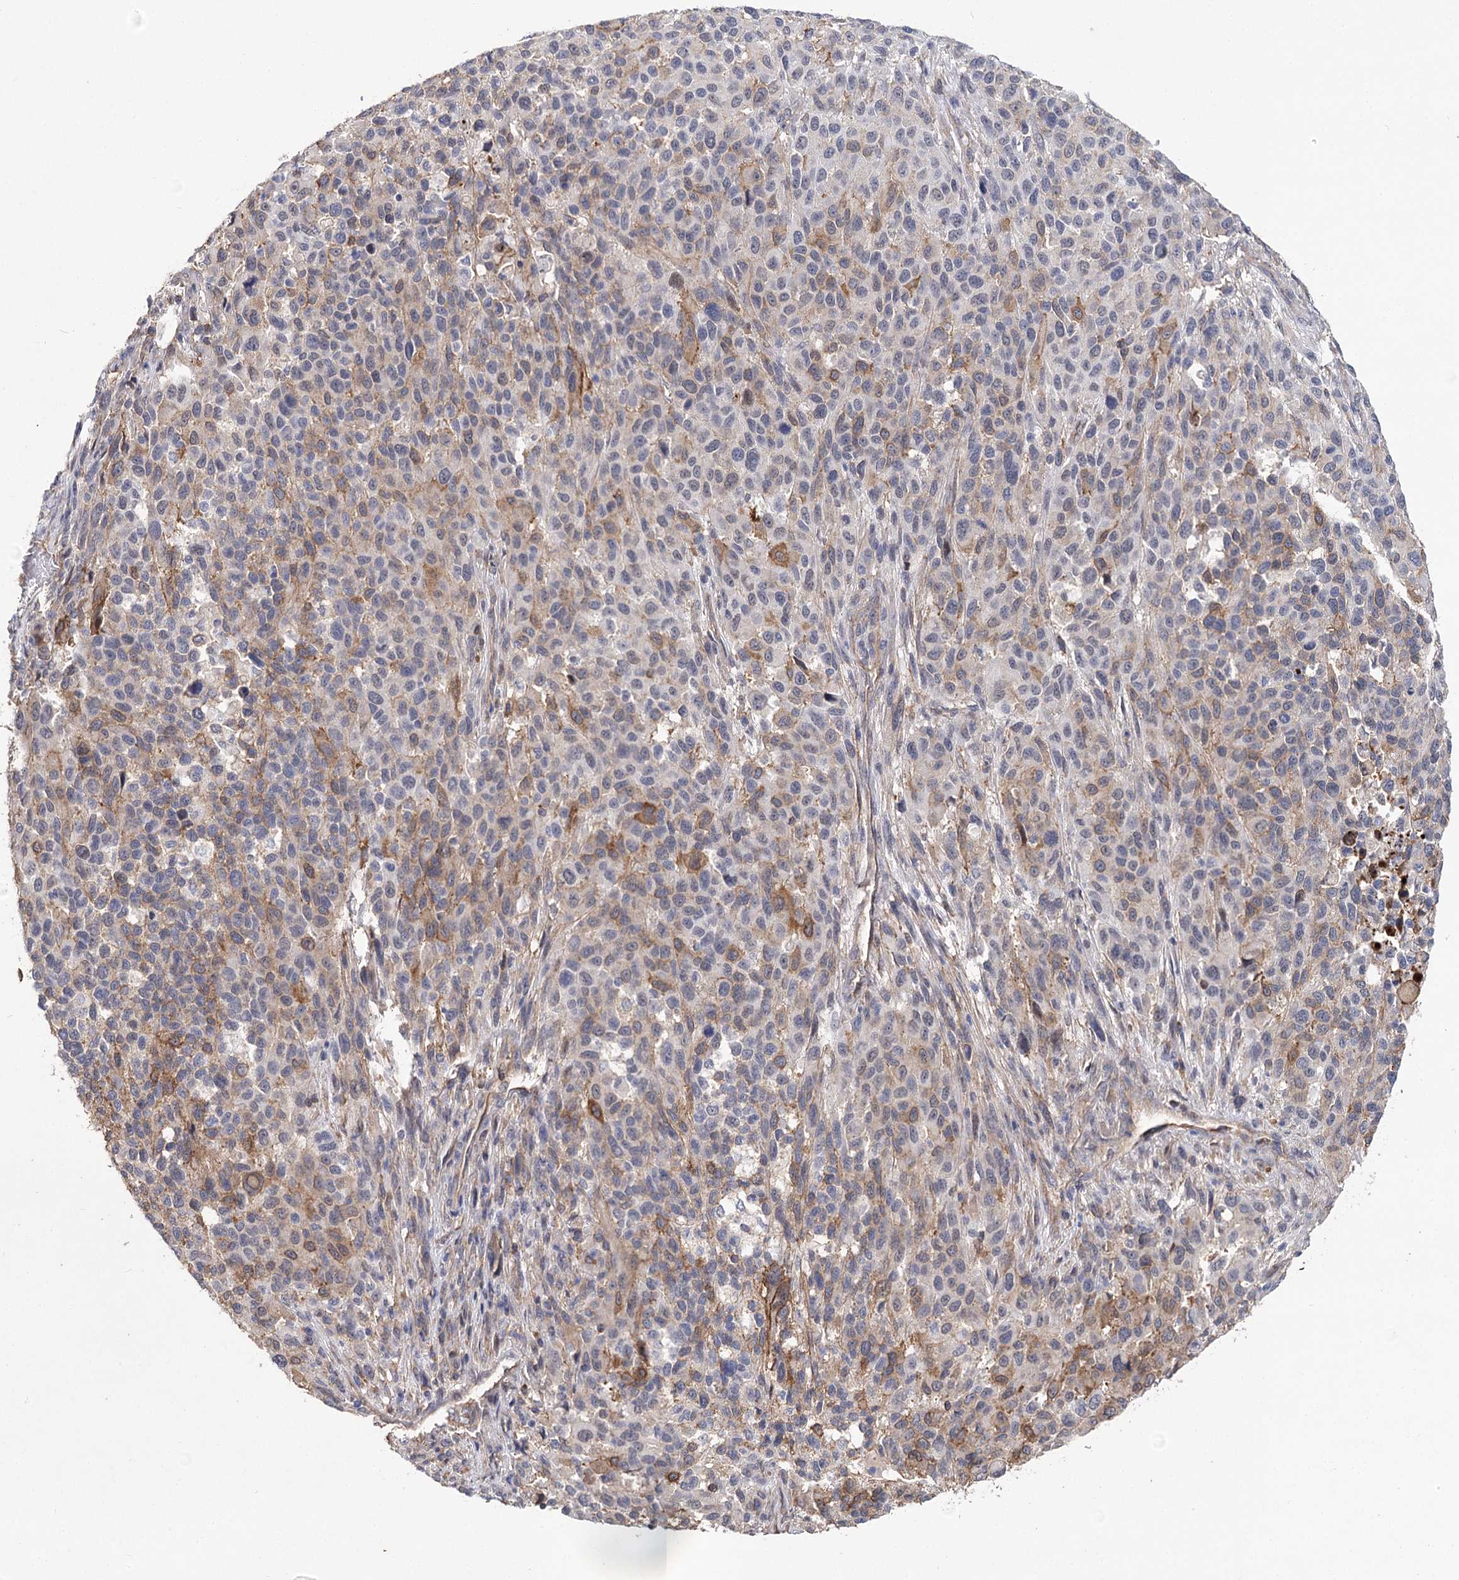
{"staining": {"intensity": "weak", "quantity": "<25%", "location": "cytoplasmic/membranous"}, "tissue": "melanoma", "cell_type": "Tumor cells", "image_type": "cancer", "snomed": [{"axis": "morphology", "description": "Malignant melanoma, Metastatic site"}, {"axis": "topography", "description": "Lymph node"}], "caption": "Tumor cells are negative for brown protein staining in melanoma.", "gene": "TMEM218", "patient": {"sex": "male", "age": 61}}